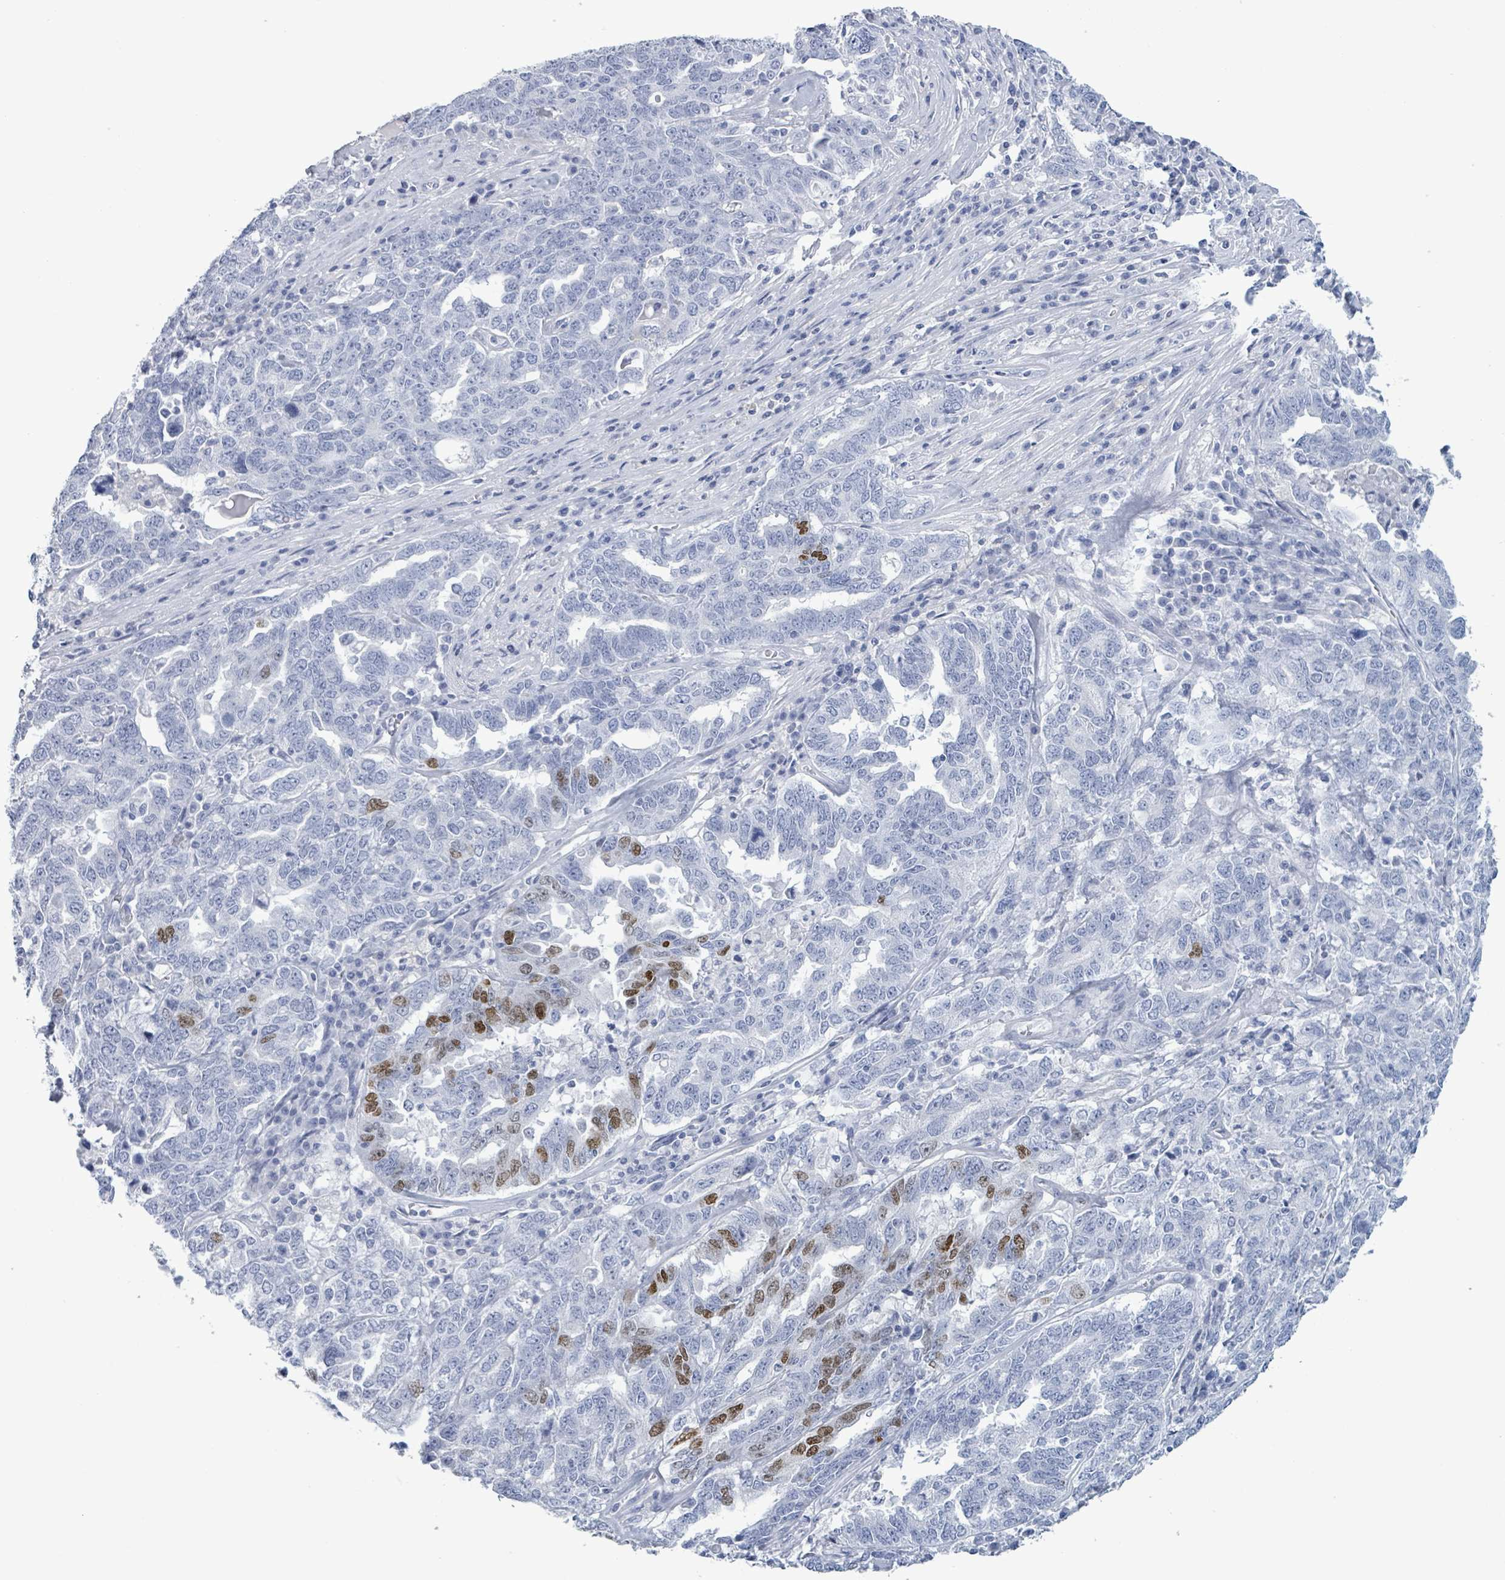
{"staining": {"intensity": "moderate", "quantity": "<25%", "location": "nuclear"}, "tissue": "ovarian cancer", "cell_type": "Tumor cells", "image_type": "cancer", "snomed": [{"axis": "morphology", "description": "Carcinoma, endometroid"}, {"axis": "topography", "description": "Ovary"}], "caption": "Tumor cells display low levels of moderate nuclear positivity in approximately <25% of cells in ovarian endometroid carcinoma. (Stains: DAB (3,3'-diaminobenzidine) in brown, nuclei in blue, Microscopy: brightfield microscopy at high magnification).", "gene": "NKX2-1", "patient": {"sex": "female", "age": 62}}